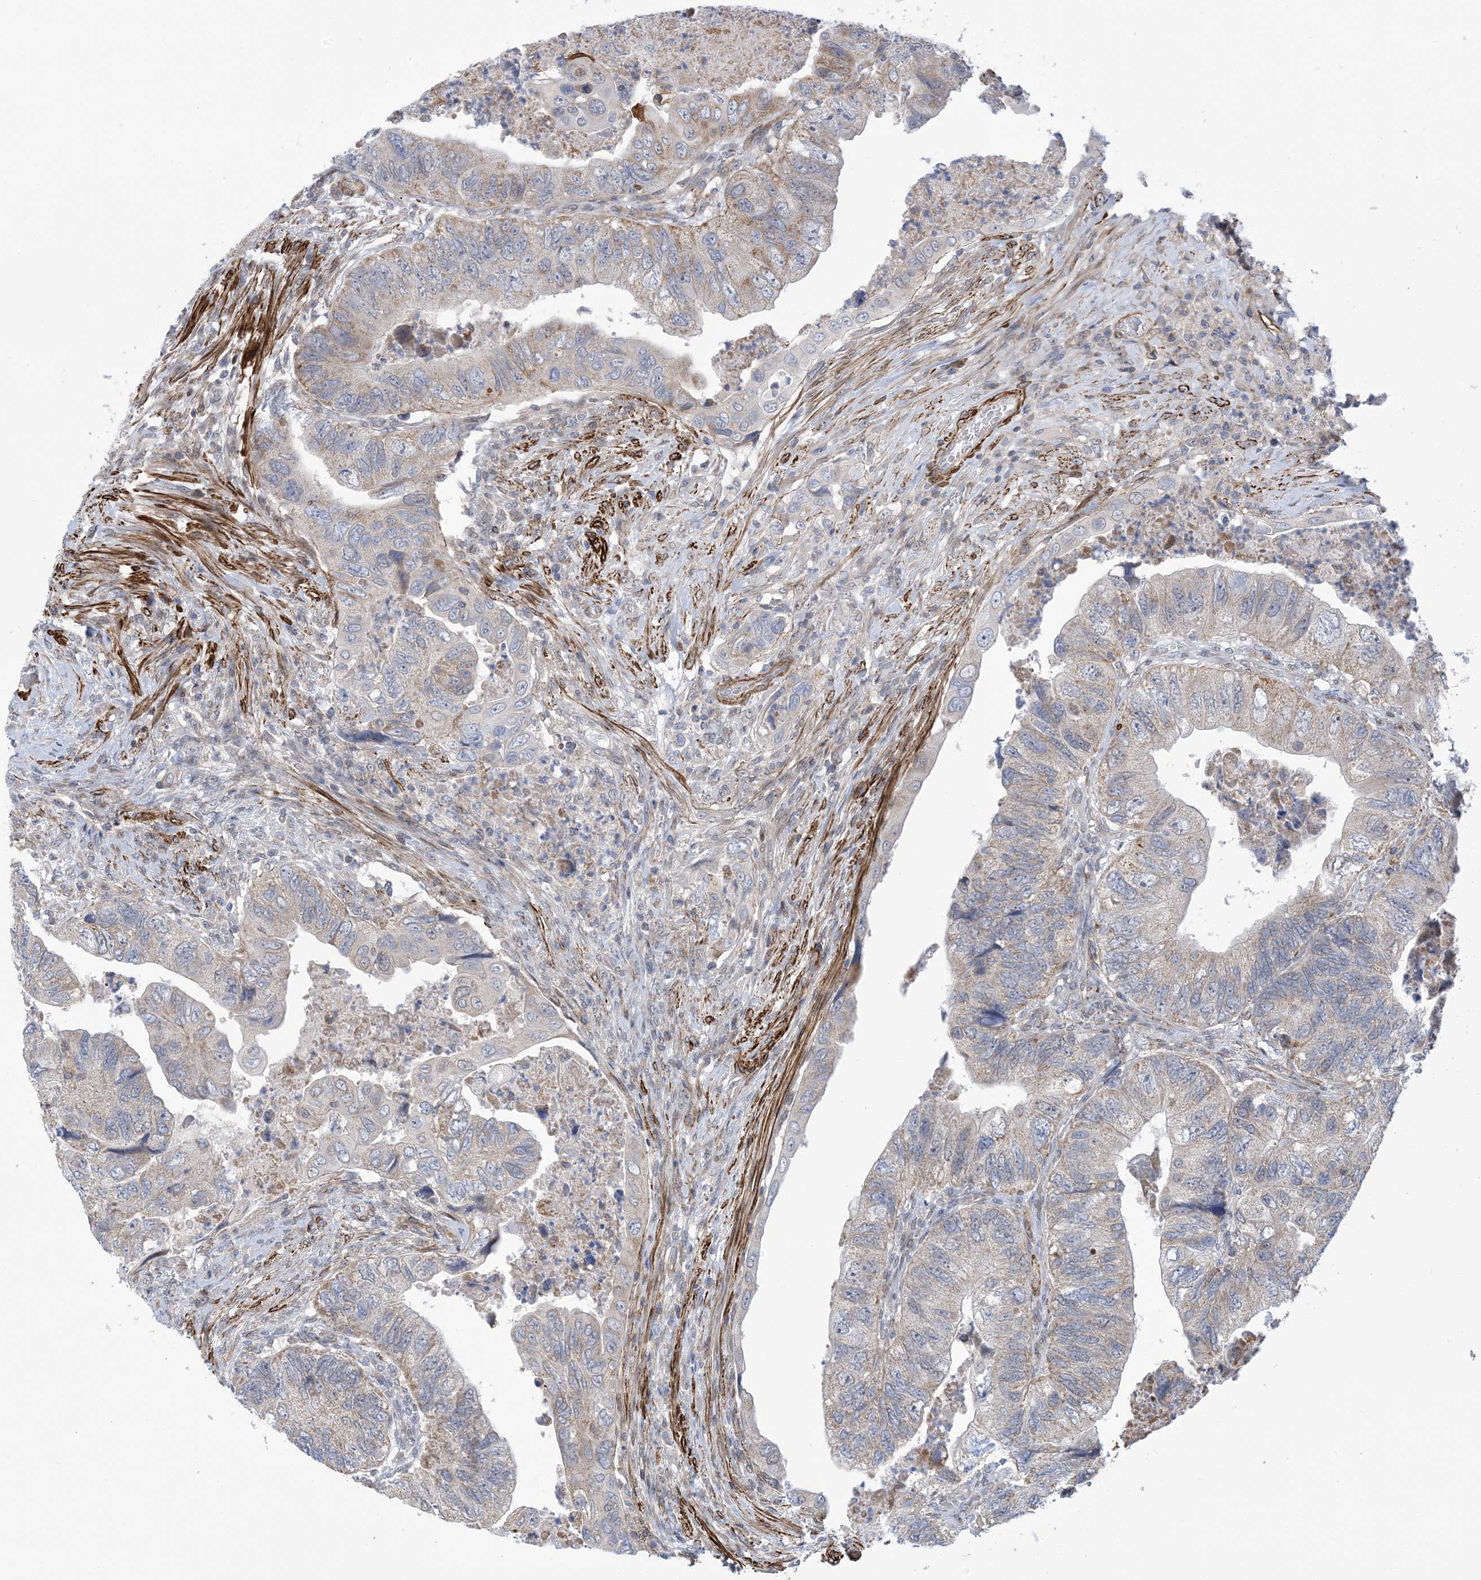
{"staining": {"intensity": "moderate", "quantity": "<25%", "location": "cytoplasmic/membranous"}, "tissue": "colorectal cancer", "cell_type": "Tumor cells", "image_type": "cancer", "snomed": [{"axis": "morphology", "description": "Adenocarcinoma, NOS"}, {"axis": "topography", "description": "Rectum"}], "caption": "Protein staining of colorectal cancer (adenocarcinoma) tissue demonstrates moderate cytoplasmic/membranous expression in approximately <25% of tumor cells.", "gene": "ZNF8", "patient": {"sex": "male", "age": 63}}